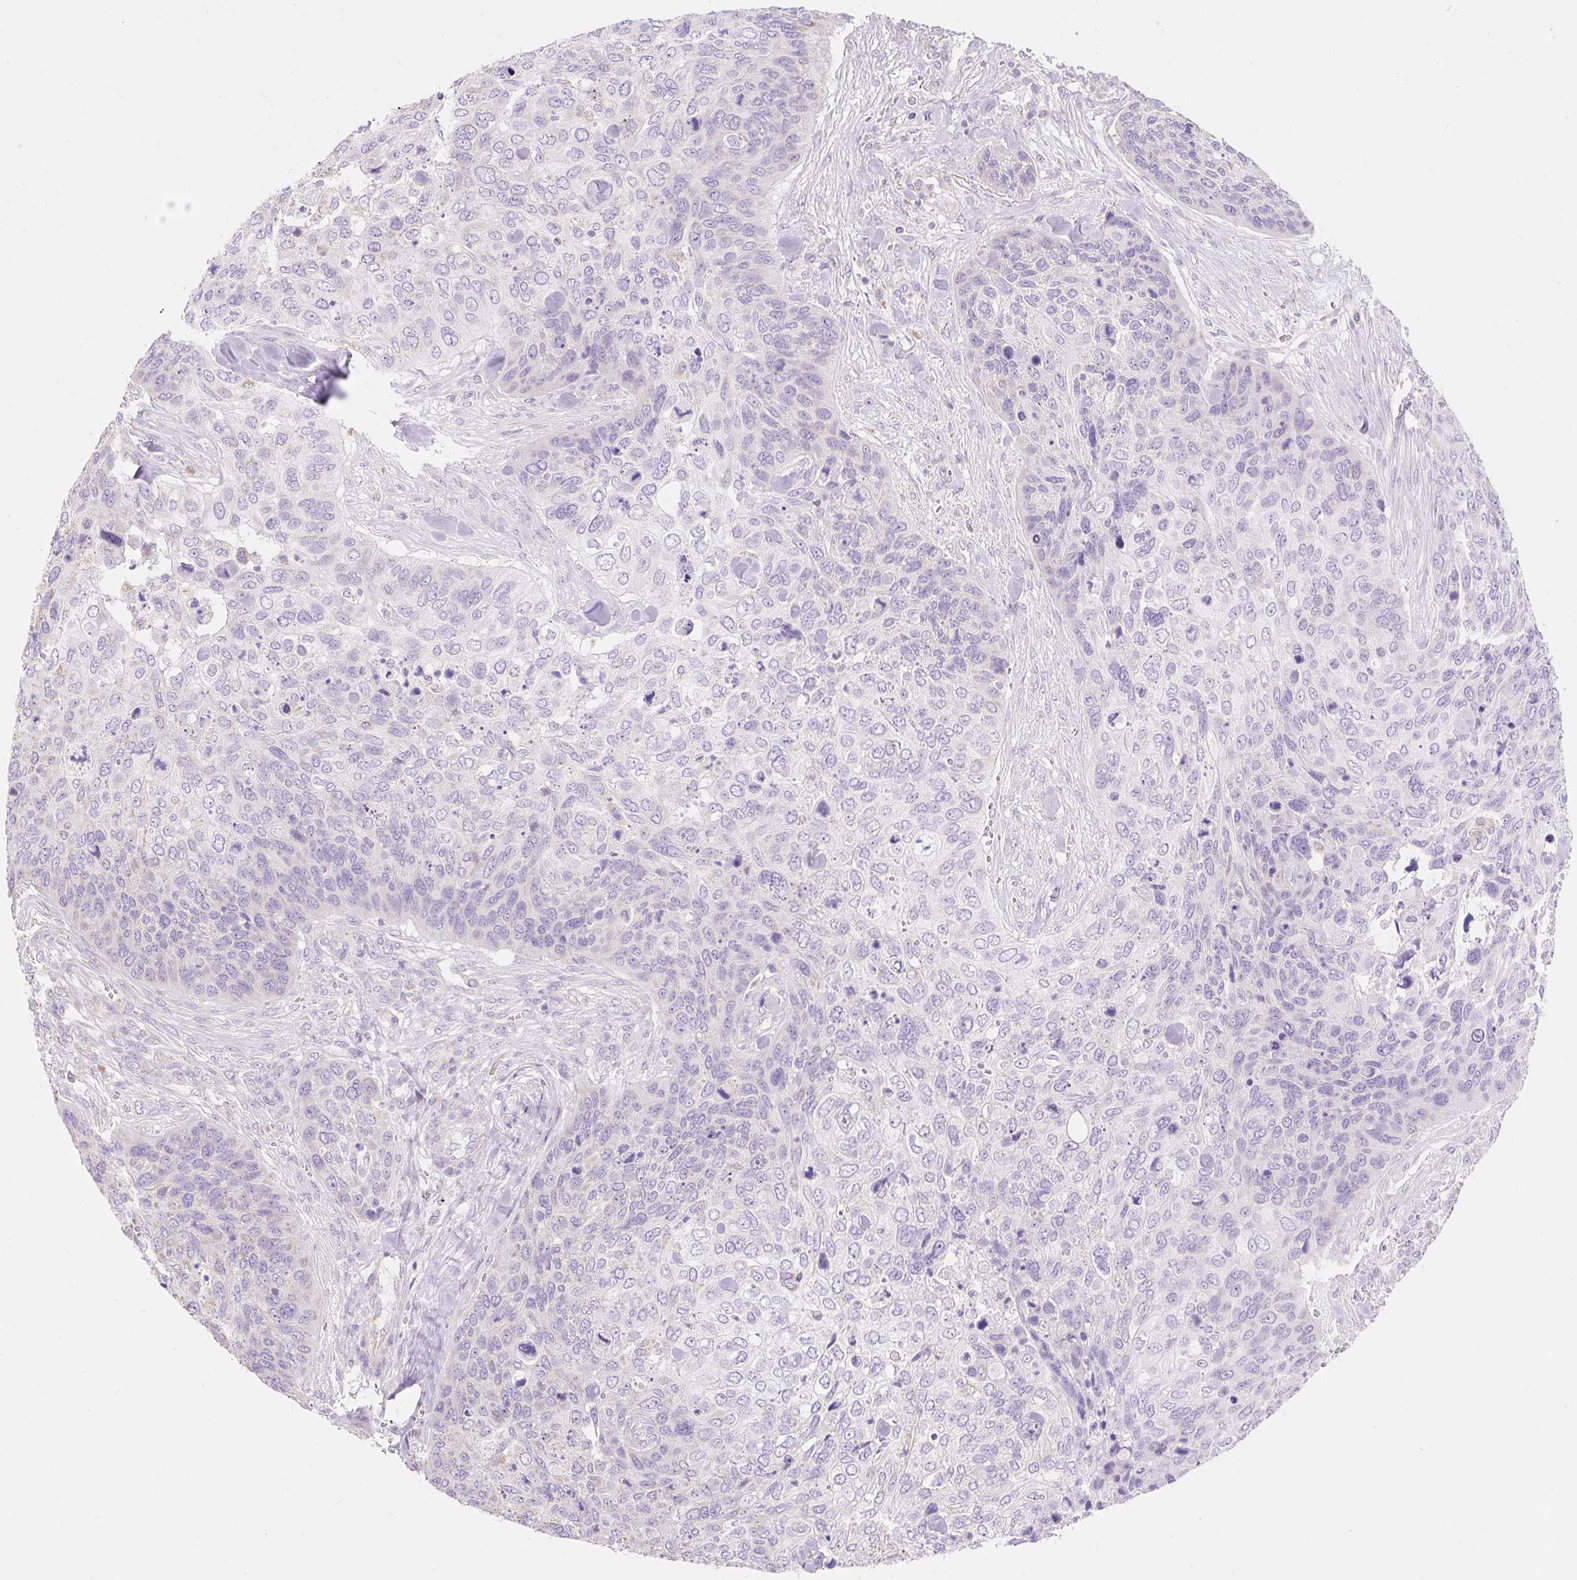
{"staining": {"intensity": "negative", "quantity": "none", "location": "none"}, "tissue": "skin cancer", "cell_type": "Tumor cells", "image_type": "cancer", "snomed": [{"axis": "morphology", "description": "Basal cell carcinoma"}, {"axis": "topography", "description": "Skin"}], "caption": "Skin cancer (basal cell carcinoma) was stained to show a protein in brown. There is no significant expression in tumor cells.", "gene": "DHX35", "patient": {"sex": "female", "age": 74}}